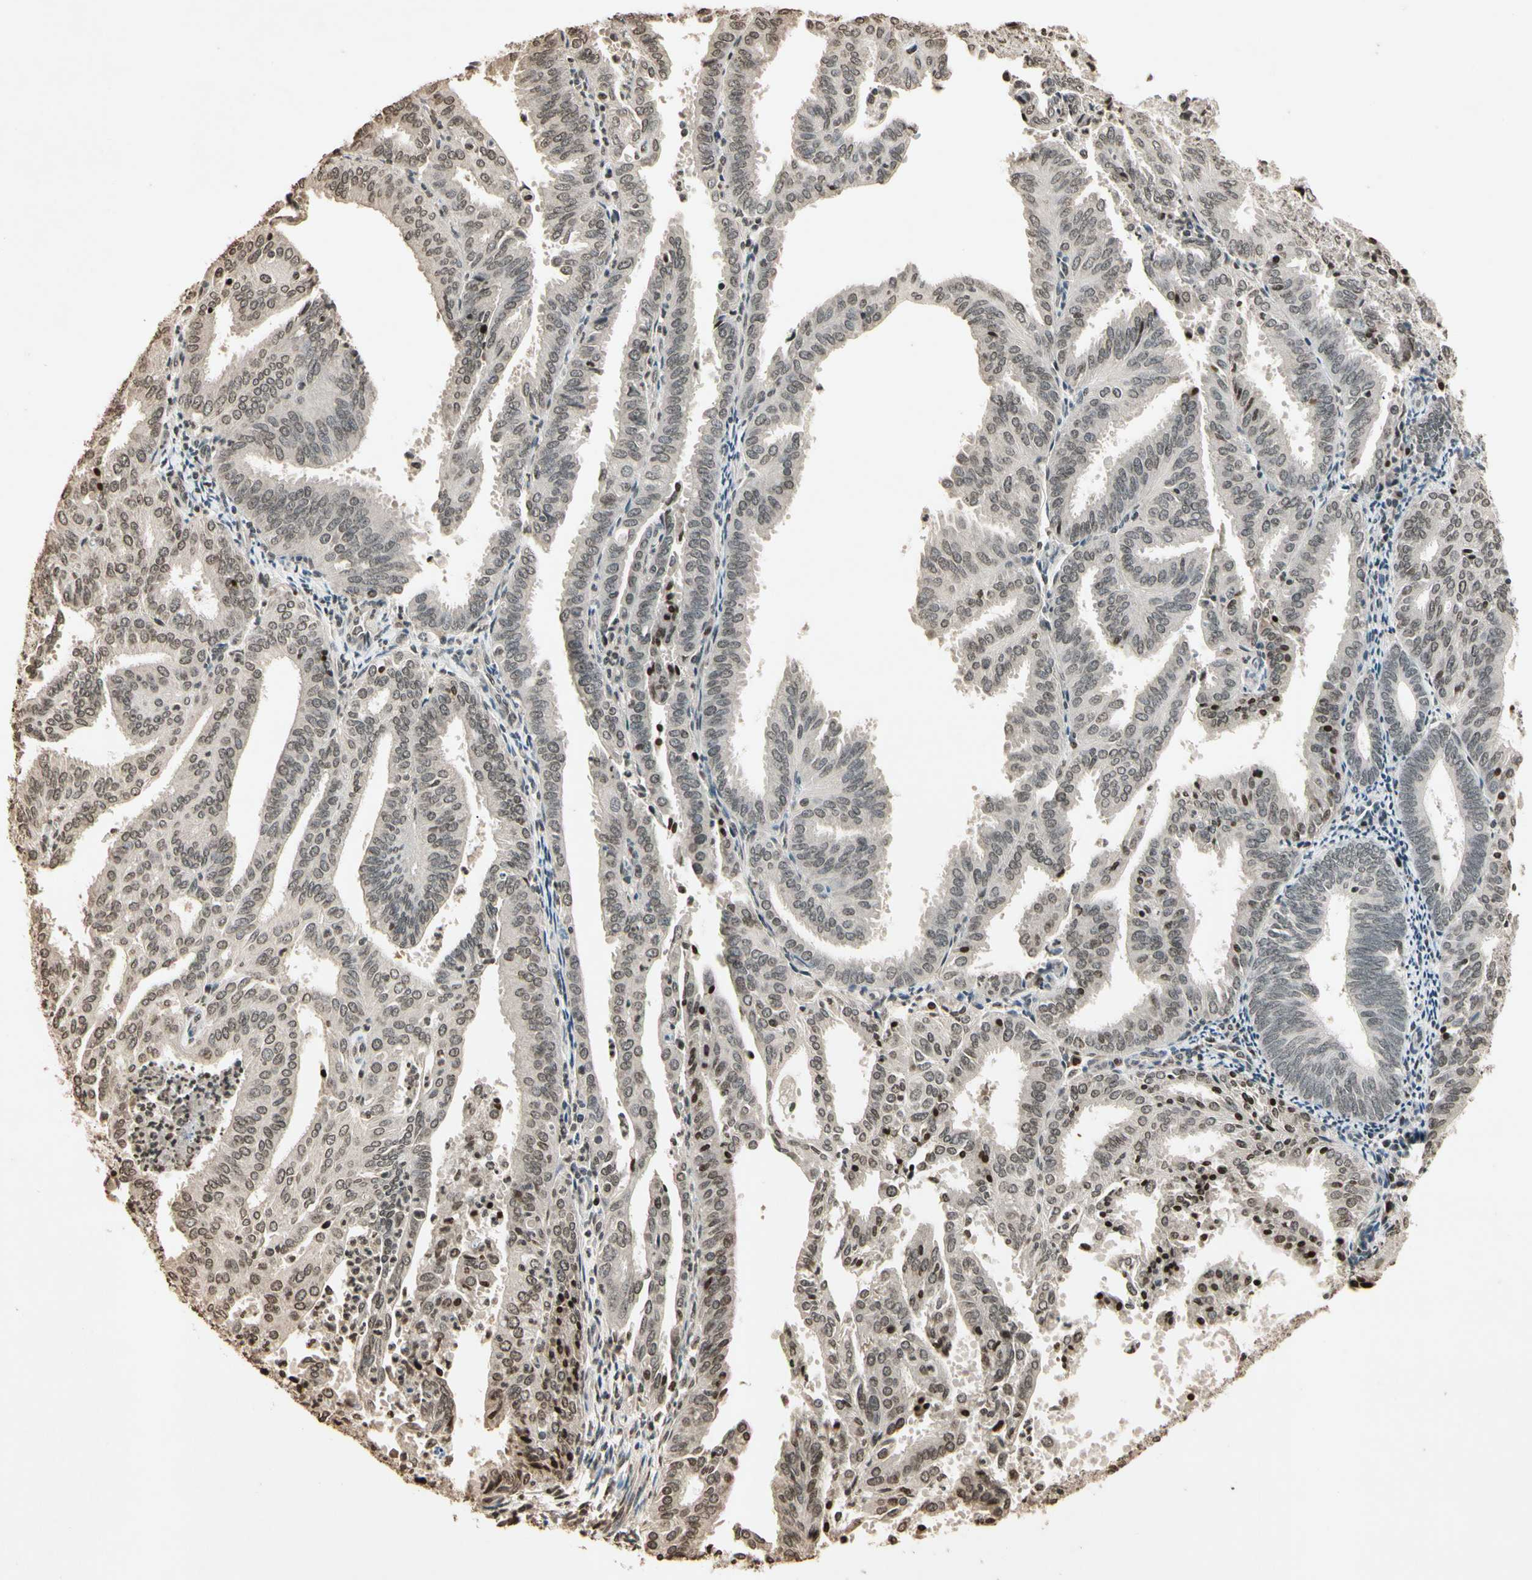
{"staining": {"intensity": "weak", "quantity": "25%-75%", "location": "cytoplasmic/membranous,nuclear"}, "tissue": "endometrial cancer", "cell_type": "Tumor cells", "image_type": "cancer", "snomed": [{"axis": "morphology", "description": "Adenocarcinoma, NOS"}, {"axis": "topography", "description": "Uterus"}], "caption": "DAB immunohistochemical staining of human endometrial cancer (adenocarcinoma) exhibits weak cytoplasmic/membranous and nuclear protein staining in about 25%-75% of tumor cells. (DAB (3,3'-diaminobenzidine) = brown stain, brightfield microscopy at high magnification).", "gene": "TOP1", "patient": {"sex": "female", "age": 60}}